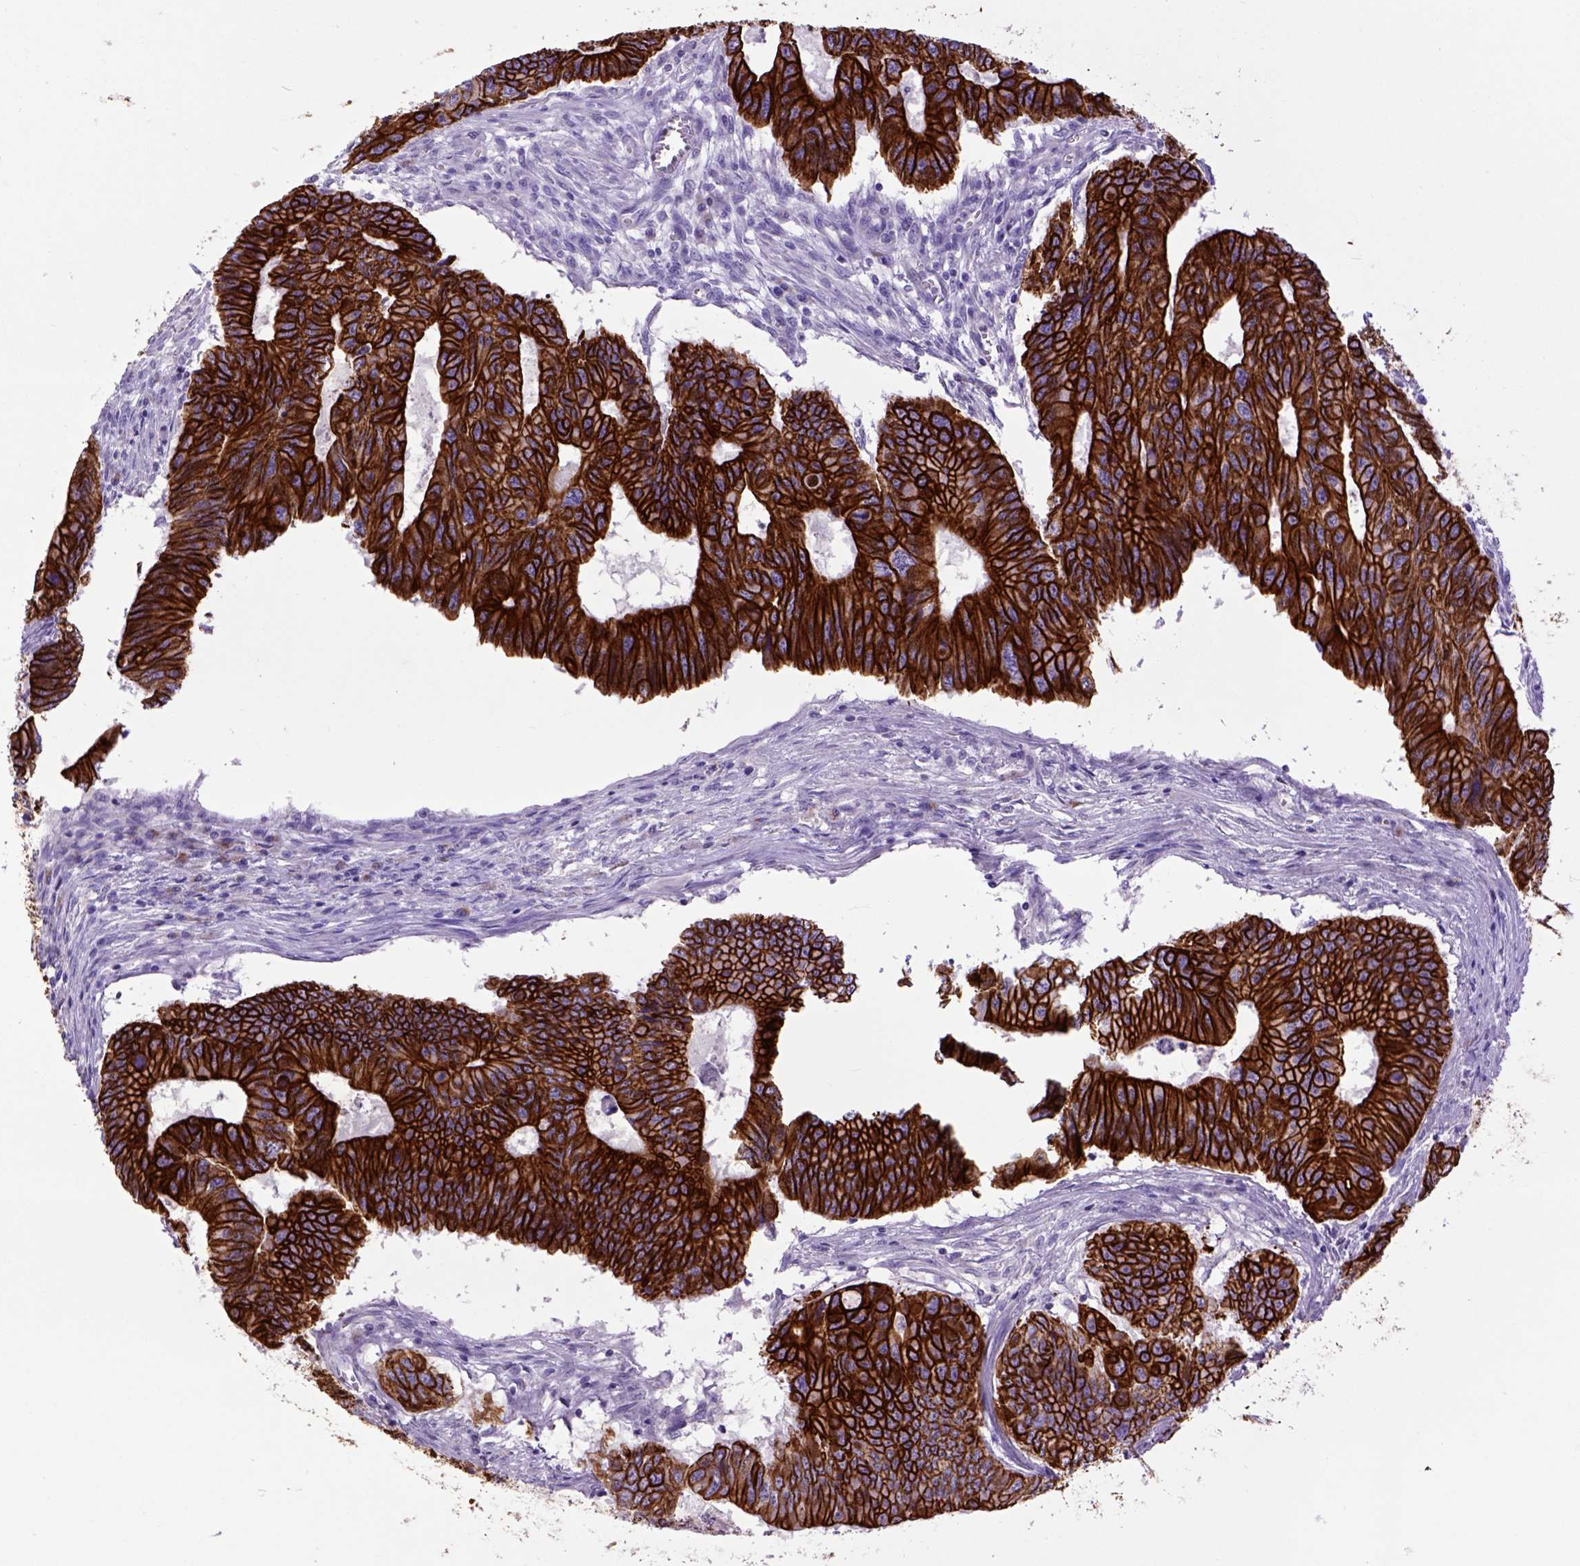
{"staining": {"intensity": "strong", "quantity": ">75%", "location": "cytoplasmic/membranous"}, "tissue": "colorectal cancer", "cell_type": "Tumor cells", "image_type": "cancer", "snomed": [{"axis": "morphology", "description": "Adenocarcinoma, NOS"}, {"axis": "topography", "description": "Colon"}], "caption": "This is an image of immunohistochemistry (IHC) staining of colorectal cancer (adenocarcinoma), which shows strong positivity in the cytoplasmic/membranous of tumor cells.", "gene": "RAB25", "patient": {"sex": "male", "age": 53}}